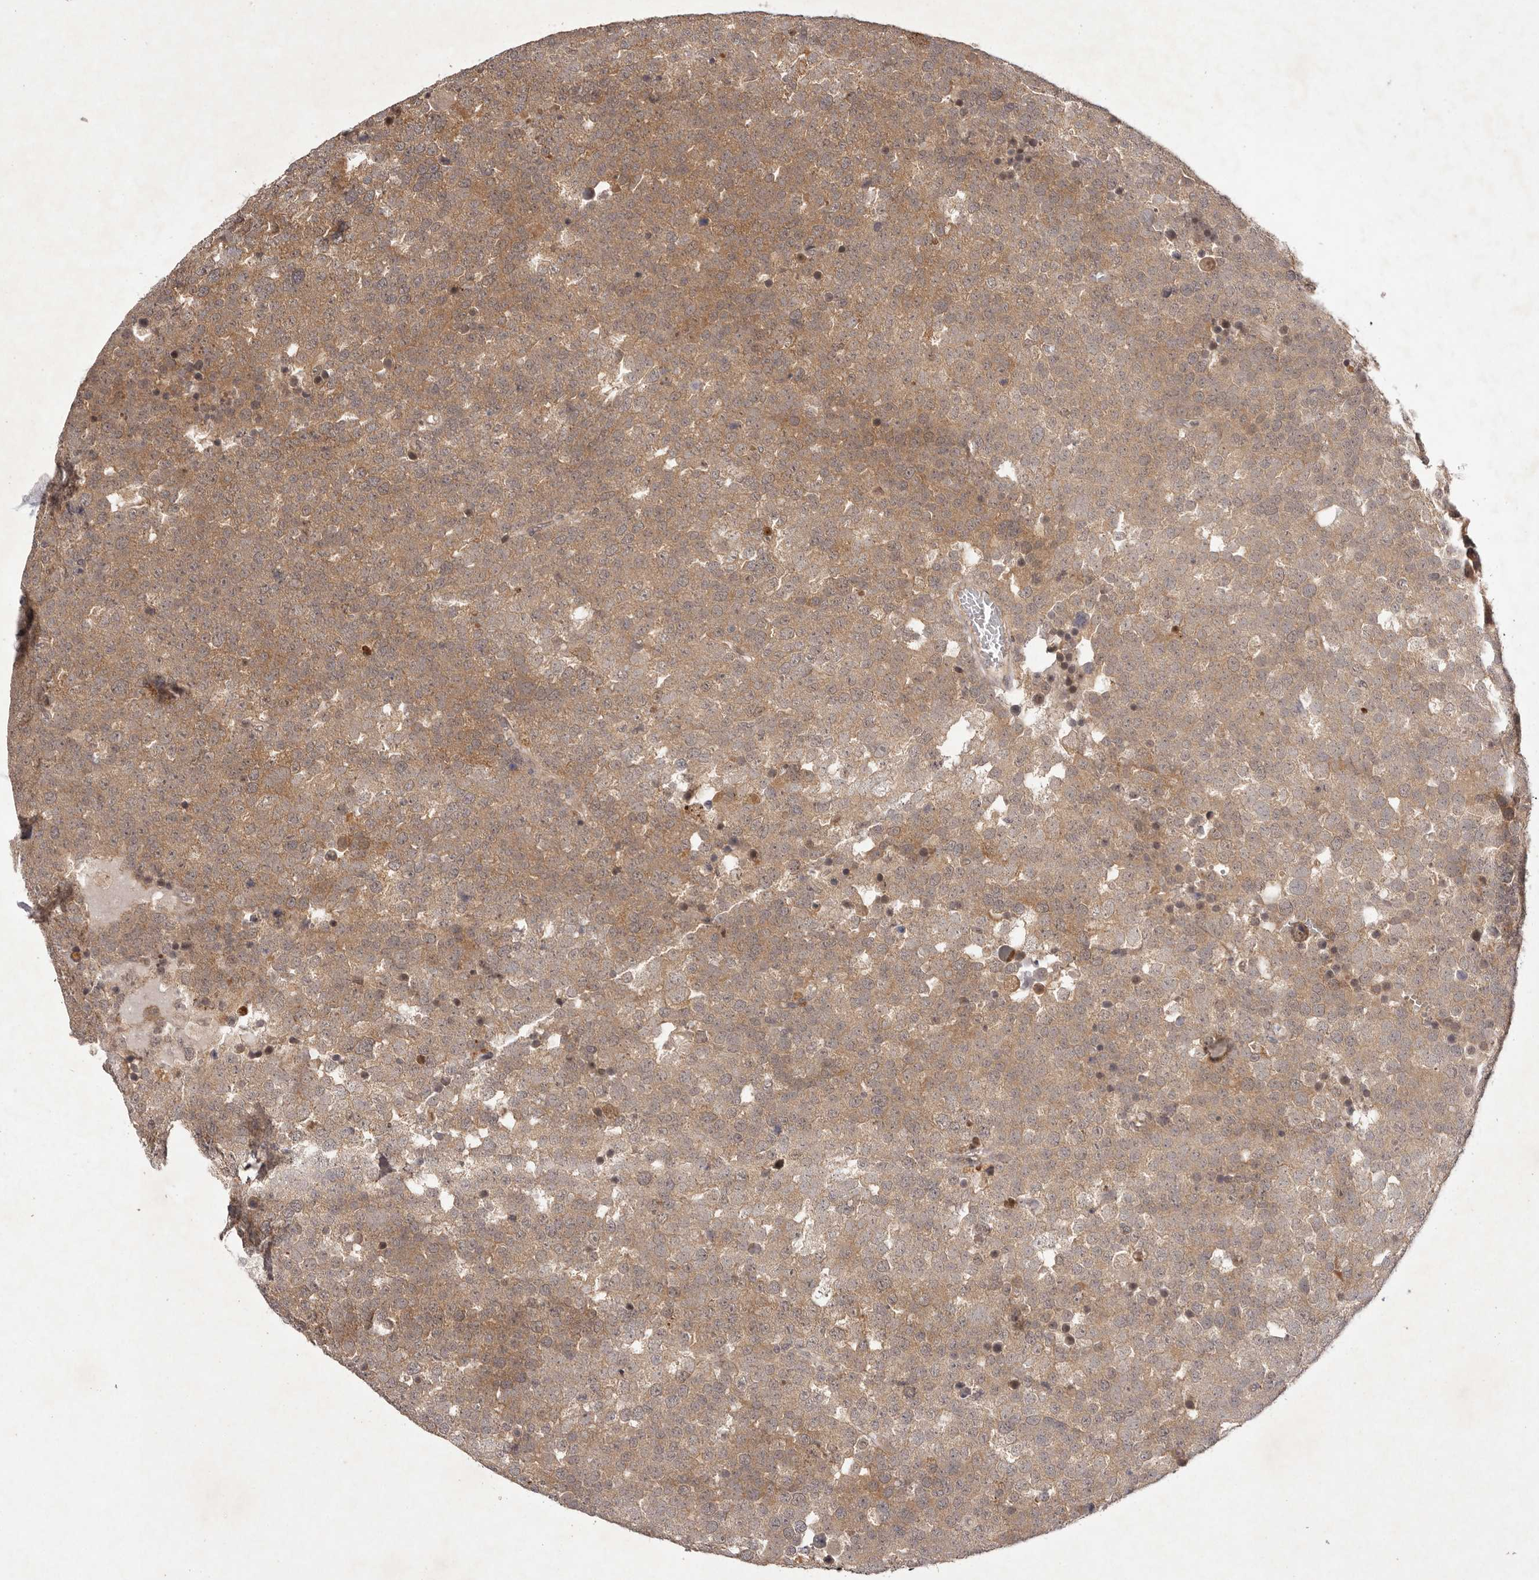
{"staining": {"intensity": "moderate", "quantity": ">75%", "location": "cytoplasmic/membranous"}, "tissue": "testis cancer", "cell_type": "Tumor cells", "image_type": "cancer", "snomed": [{"axis": "morphology", "description": "Seminoma, NOS"}, {"axis": "topography", "description": "Testis"}], "caption": "The micrograph shows a brown stain indicating the presence of a protein in the cytoplasmic/membranous of tumor cells in seminoma (testis).", "gene": "BUD31", "patient": {"sex": "male", "age": 71}}